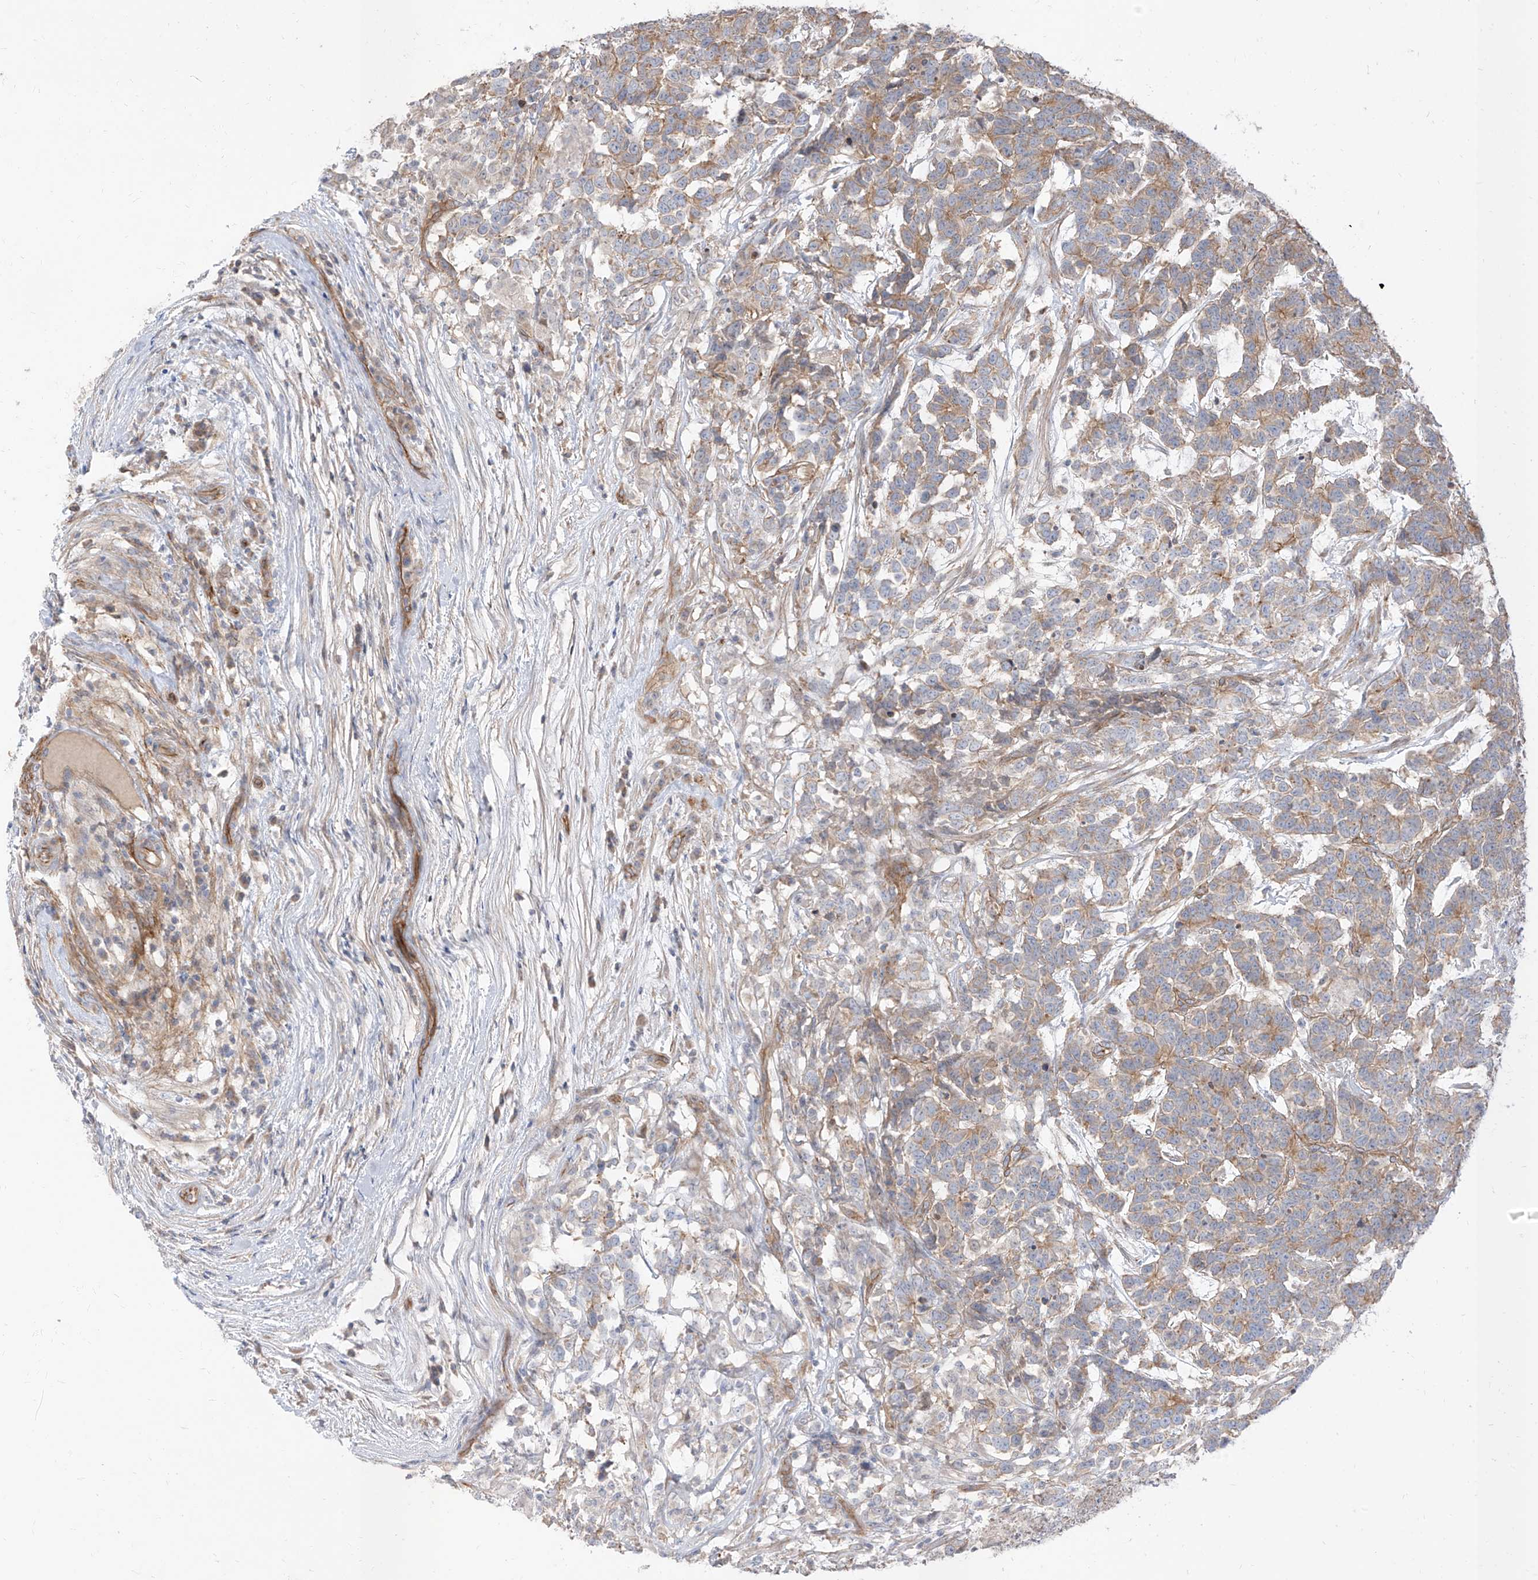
{"staining": {"intensity": "moderate", "quantity": "25%-75%", "location": "cytoplasmic/membranous"}, "tissue": "testis cancer", "cell_type": "Tumor cells", "image_type": "cancer", "snomed": [{"axis": "morphology", "description": "Carcinoma, Embryonal, NOS"}, {"axis": "topography", "description": "Testis"}], "caption": "Immunohistochemistry (IHC) of human testis embryonal carcinoma shows medium levels of moderate cytoplasmic/membranous positivity in about 25%-75% of tumor cells.", "gene": "EPHX4", "patient": {"sex": "male", "age": 26}}